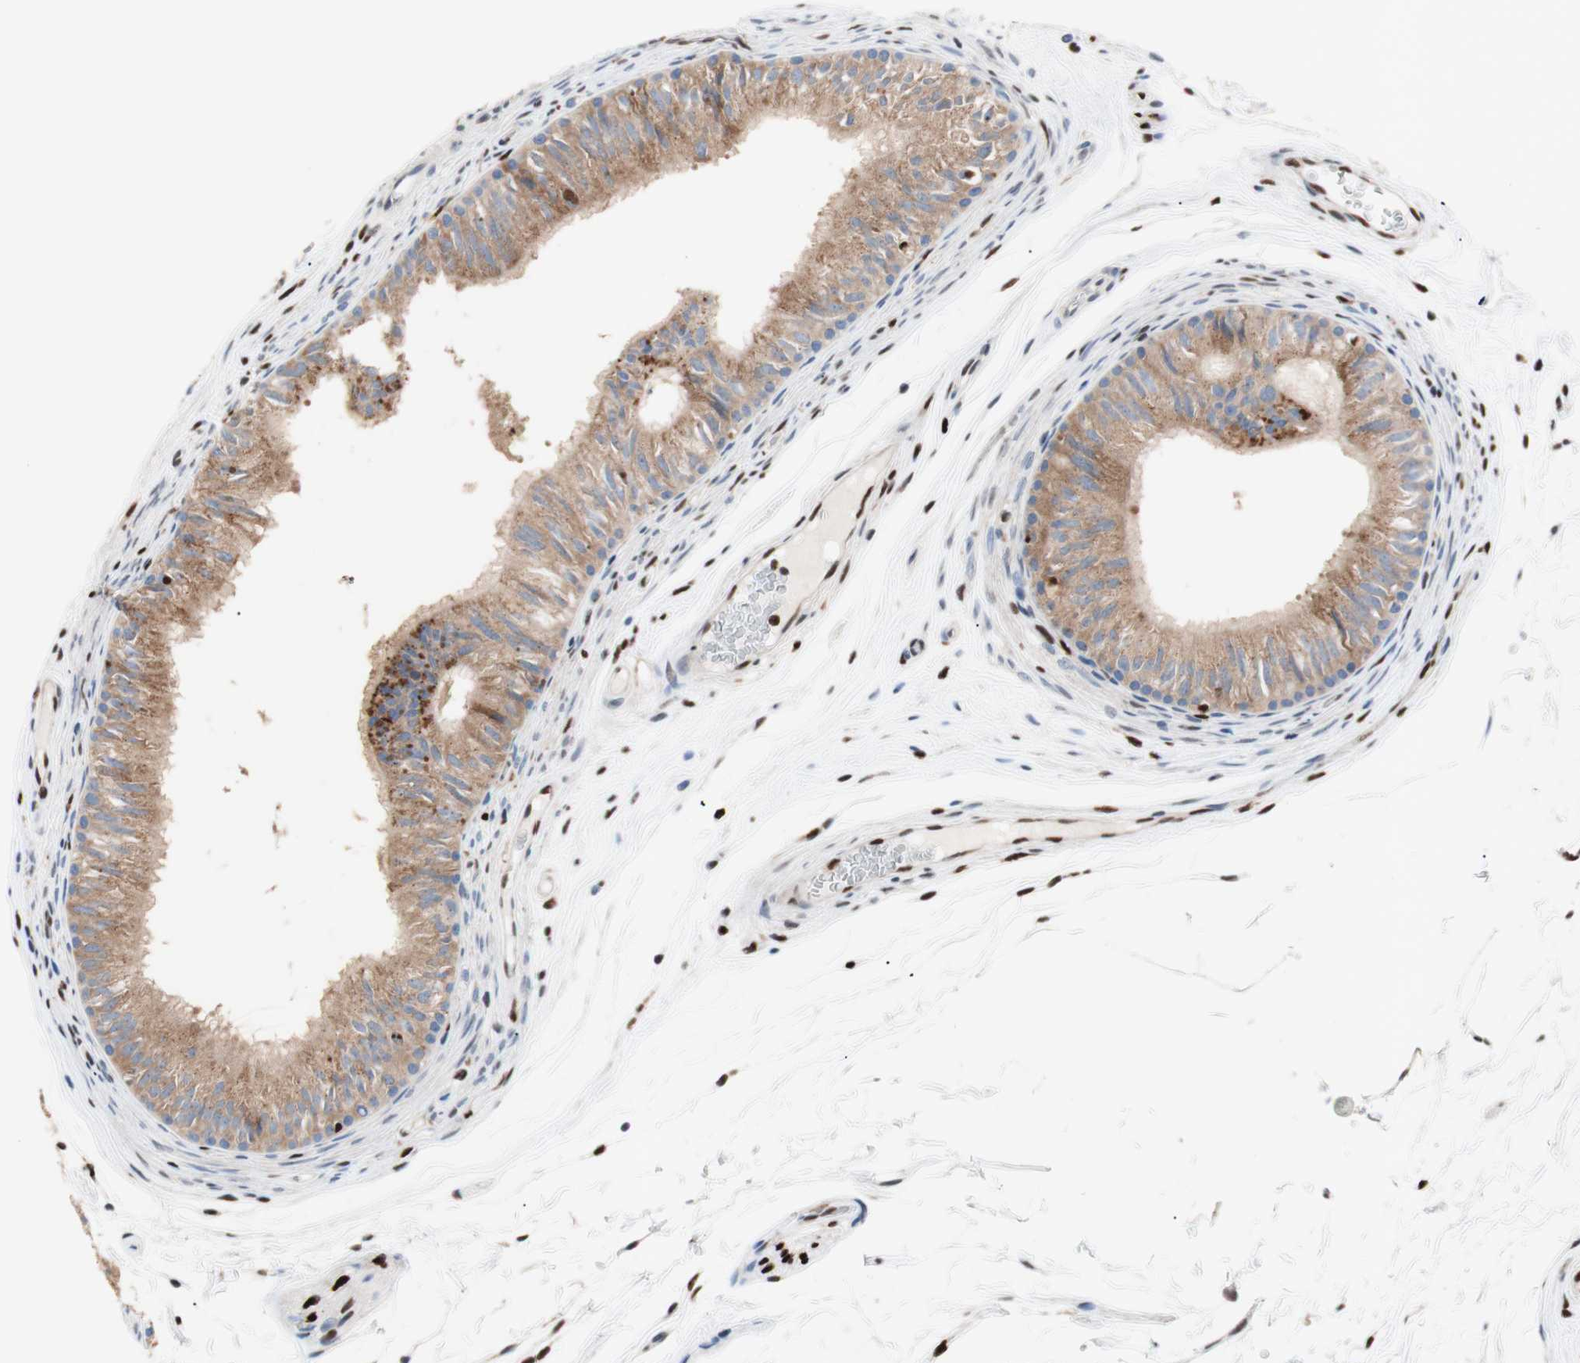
{"staining": {"intensity": "moderate", "quantity": ">75%", "location": "cytoplasmic/membranous"}, "tissue": "epididymis", "cell_type": "Glandular cells", "image_type": "normal", "snomed": [{"axis": "morphology", "description": "Normal tissue, NOS"}, {"axis": "topography", "description": "Epididymis"}], "caption": "Moderate cytoplasmic/membranous staining for a protein is identified in approximately >75% of glandular cells of normal epididymis using IHC.", "gene": "EED", "patient": {"sex": "male", "age": 36}}